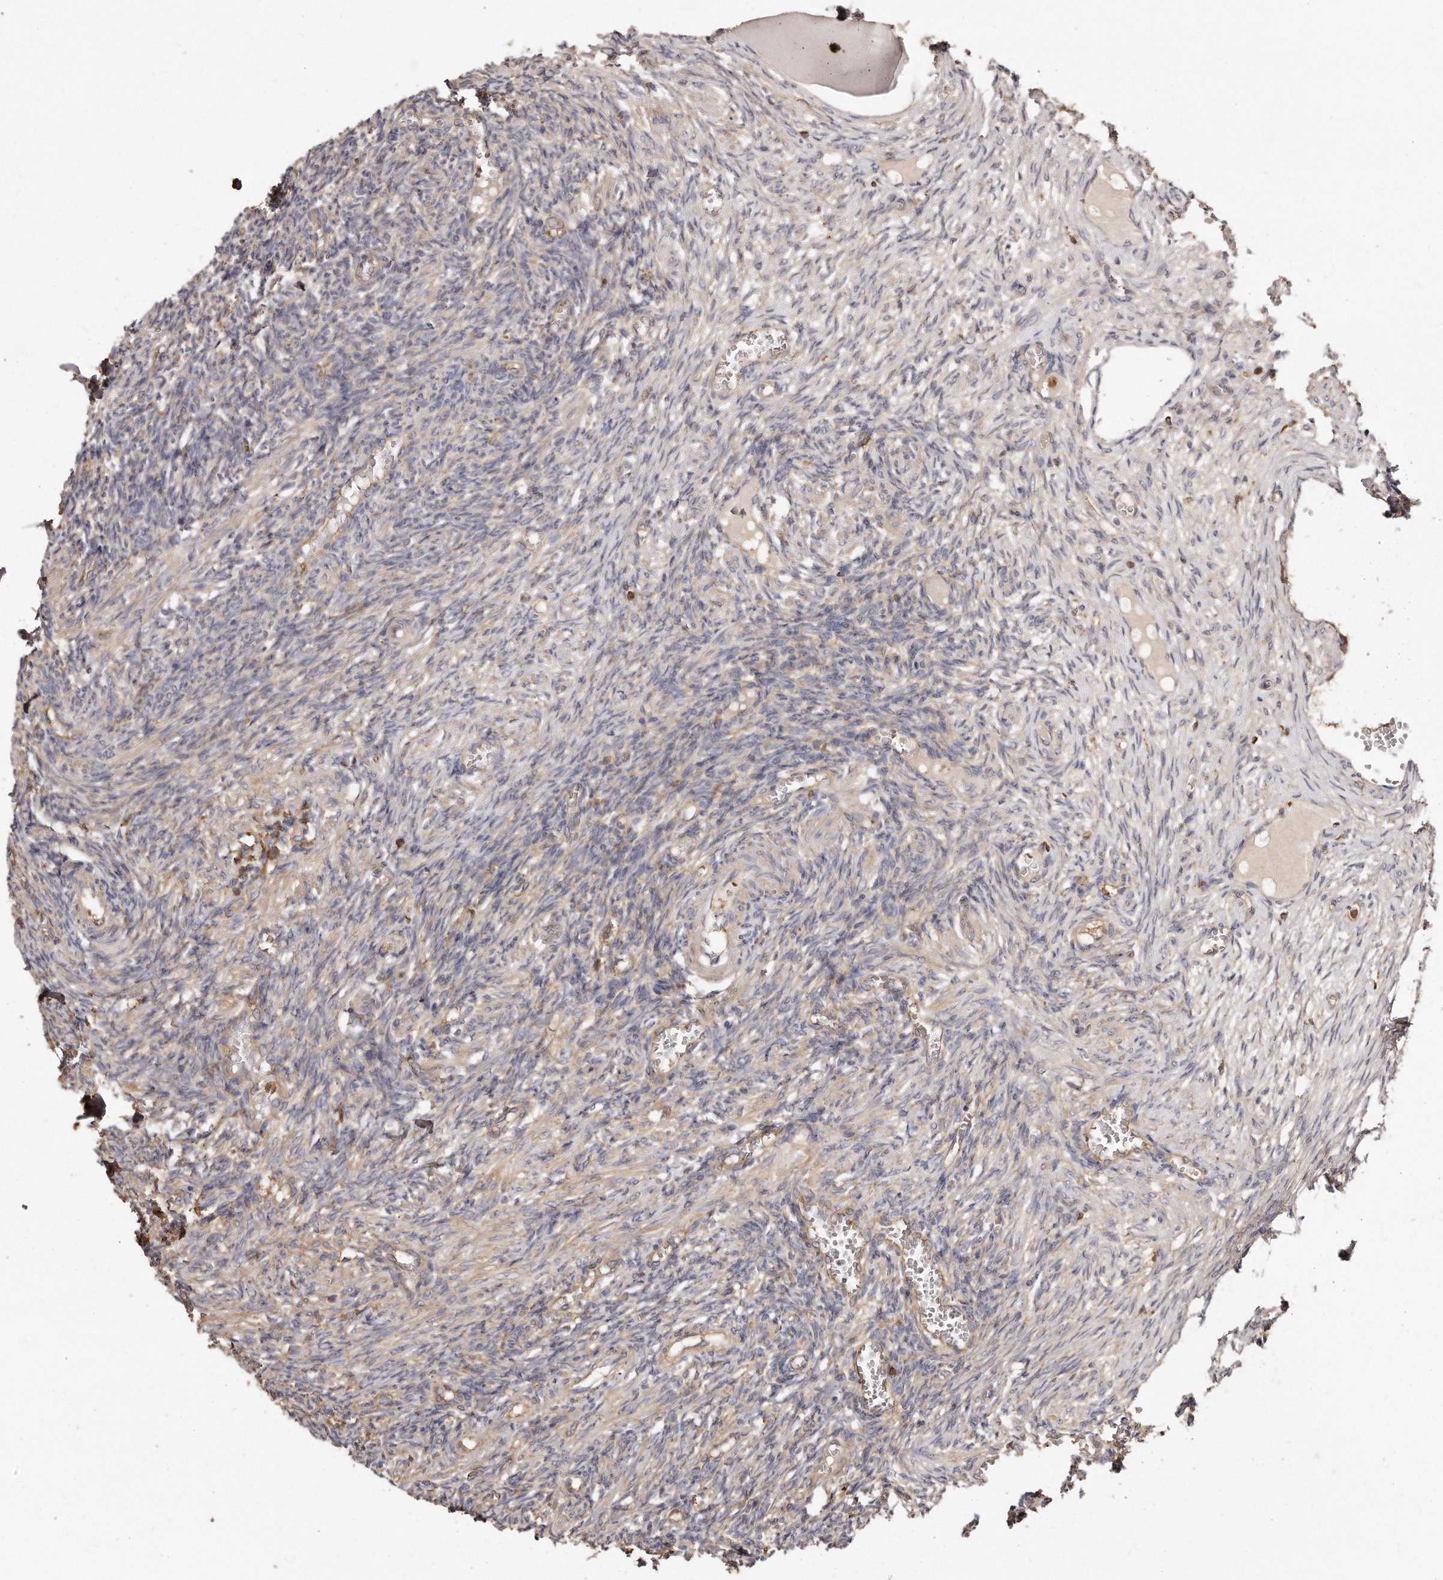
{"staining": {"intensity": "weak", "quantity": ">75%", "location": "cytoplasmic/membranous"}, "tissue": "ovary", "cell_type": "Ovarian stroma cells", "image_type": "normal", "snomed": [{"axis": "morphology", "description": "Normal tissue, NOS"}, {"axis": "topography", "description": "Ovary"}], "caption": "Ovary stained with a protein marker reveals weak staining in ovarian stroma cells.", "gene": "CAP1", "patient": {"sex": "female", "age": 27}}